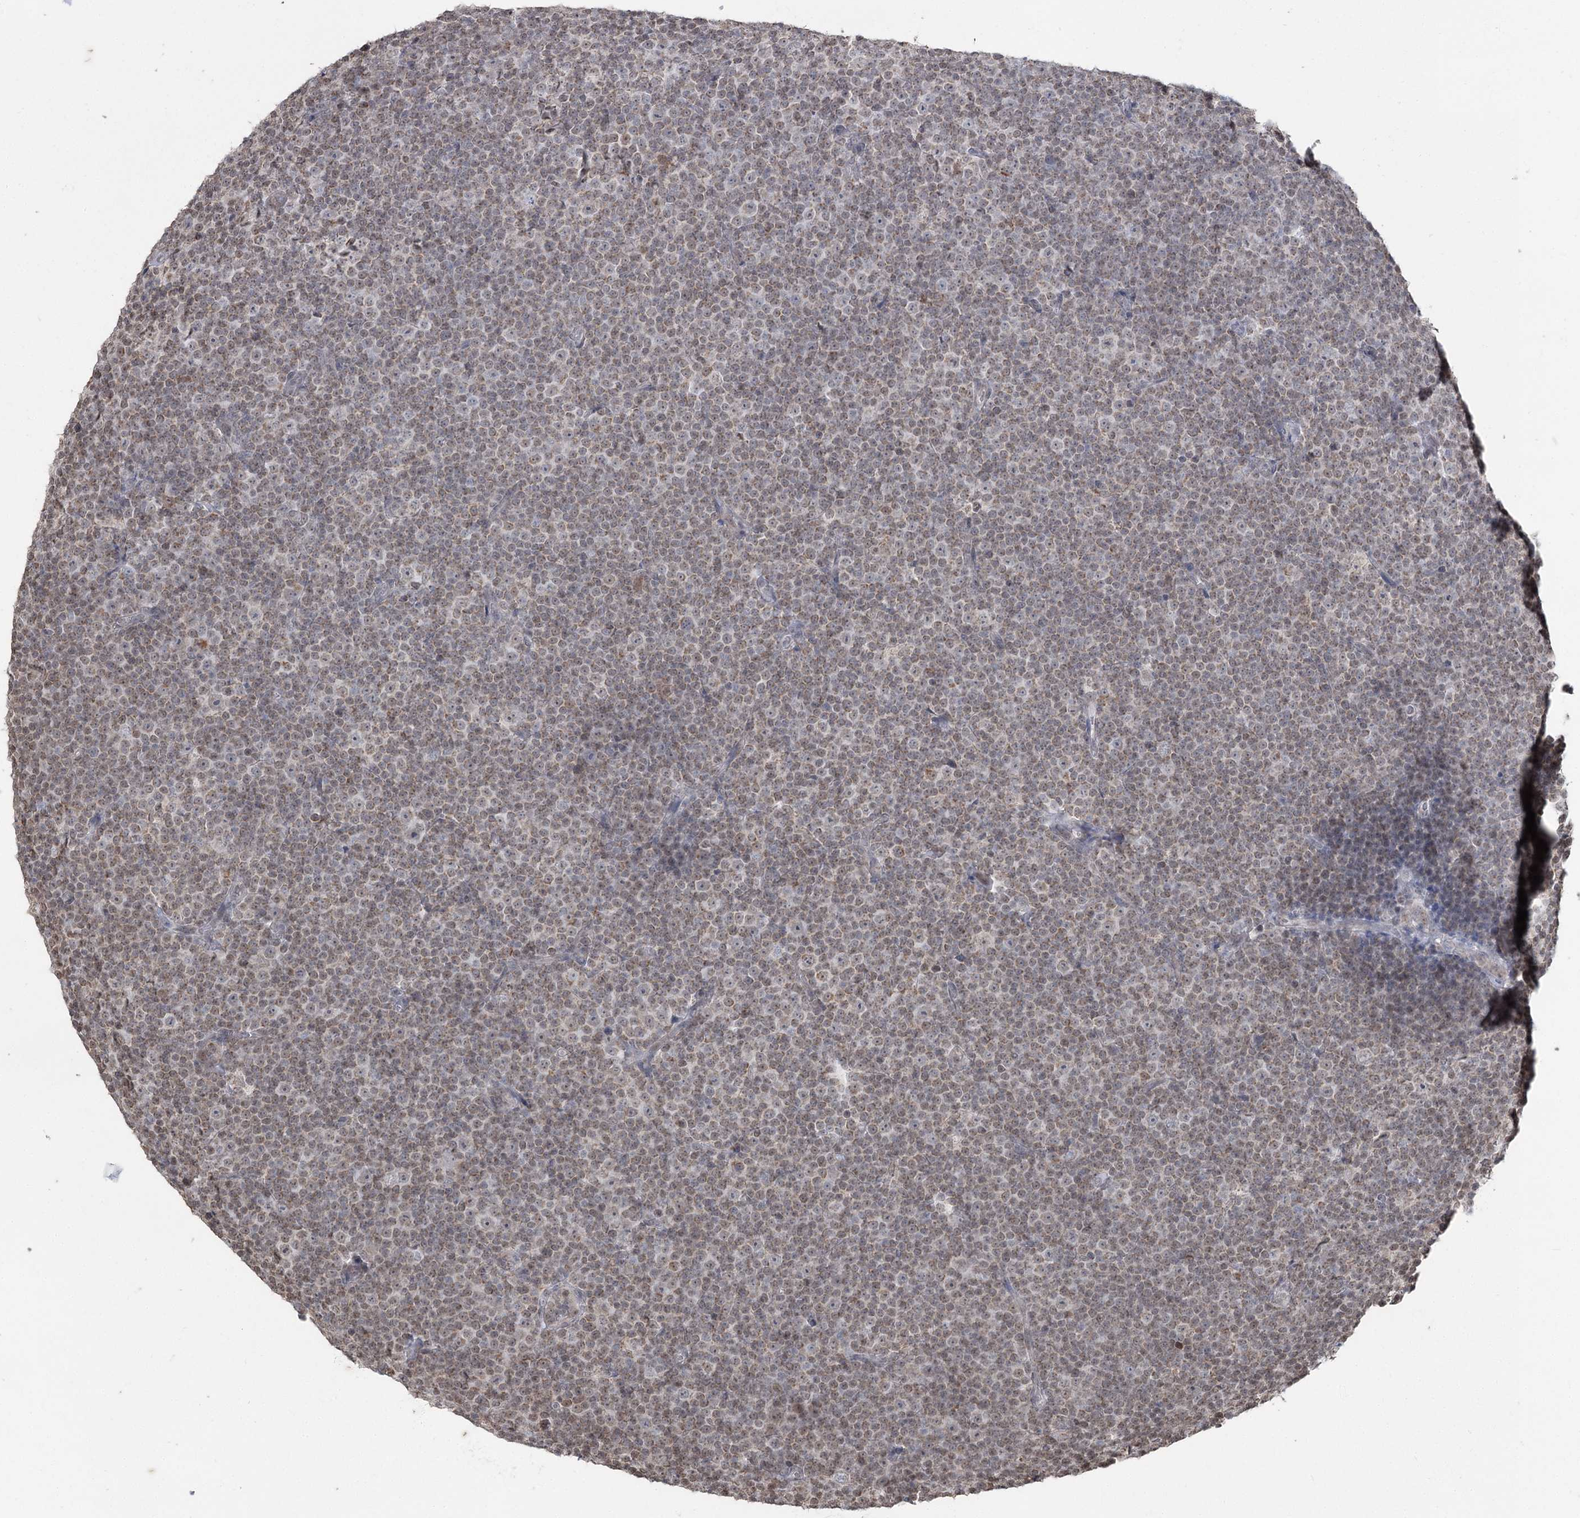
{"staining": {"intensity": "weak", "quantity": "25%-75%", "location": "cytoplasmic/membranous,nuclear"}, "tissue": "lymphoma", "cell_type": "Tumor cells", "image_type": "cancer", "snomed": [{"axis": "morphology", "description": "Malignant lymphoma, non-Hodgkin's type, Low grade"}, {"axis": "topography", "description": "Lymph node"}], "caption": "Lymphoma was stained to show a protein in brown. There is low levels of weak cytoplasmic/membranous and nuclear positivity in about 25%-75% of tumor cells. (DAB (3,3'-diaminobenzidine) IHC, brown staining for protein, blue staining for nuclei).", "gene": "PDHX", "patient": {"sex": "female", "age": 67}}